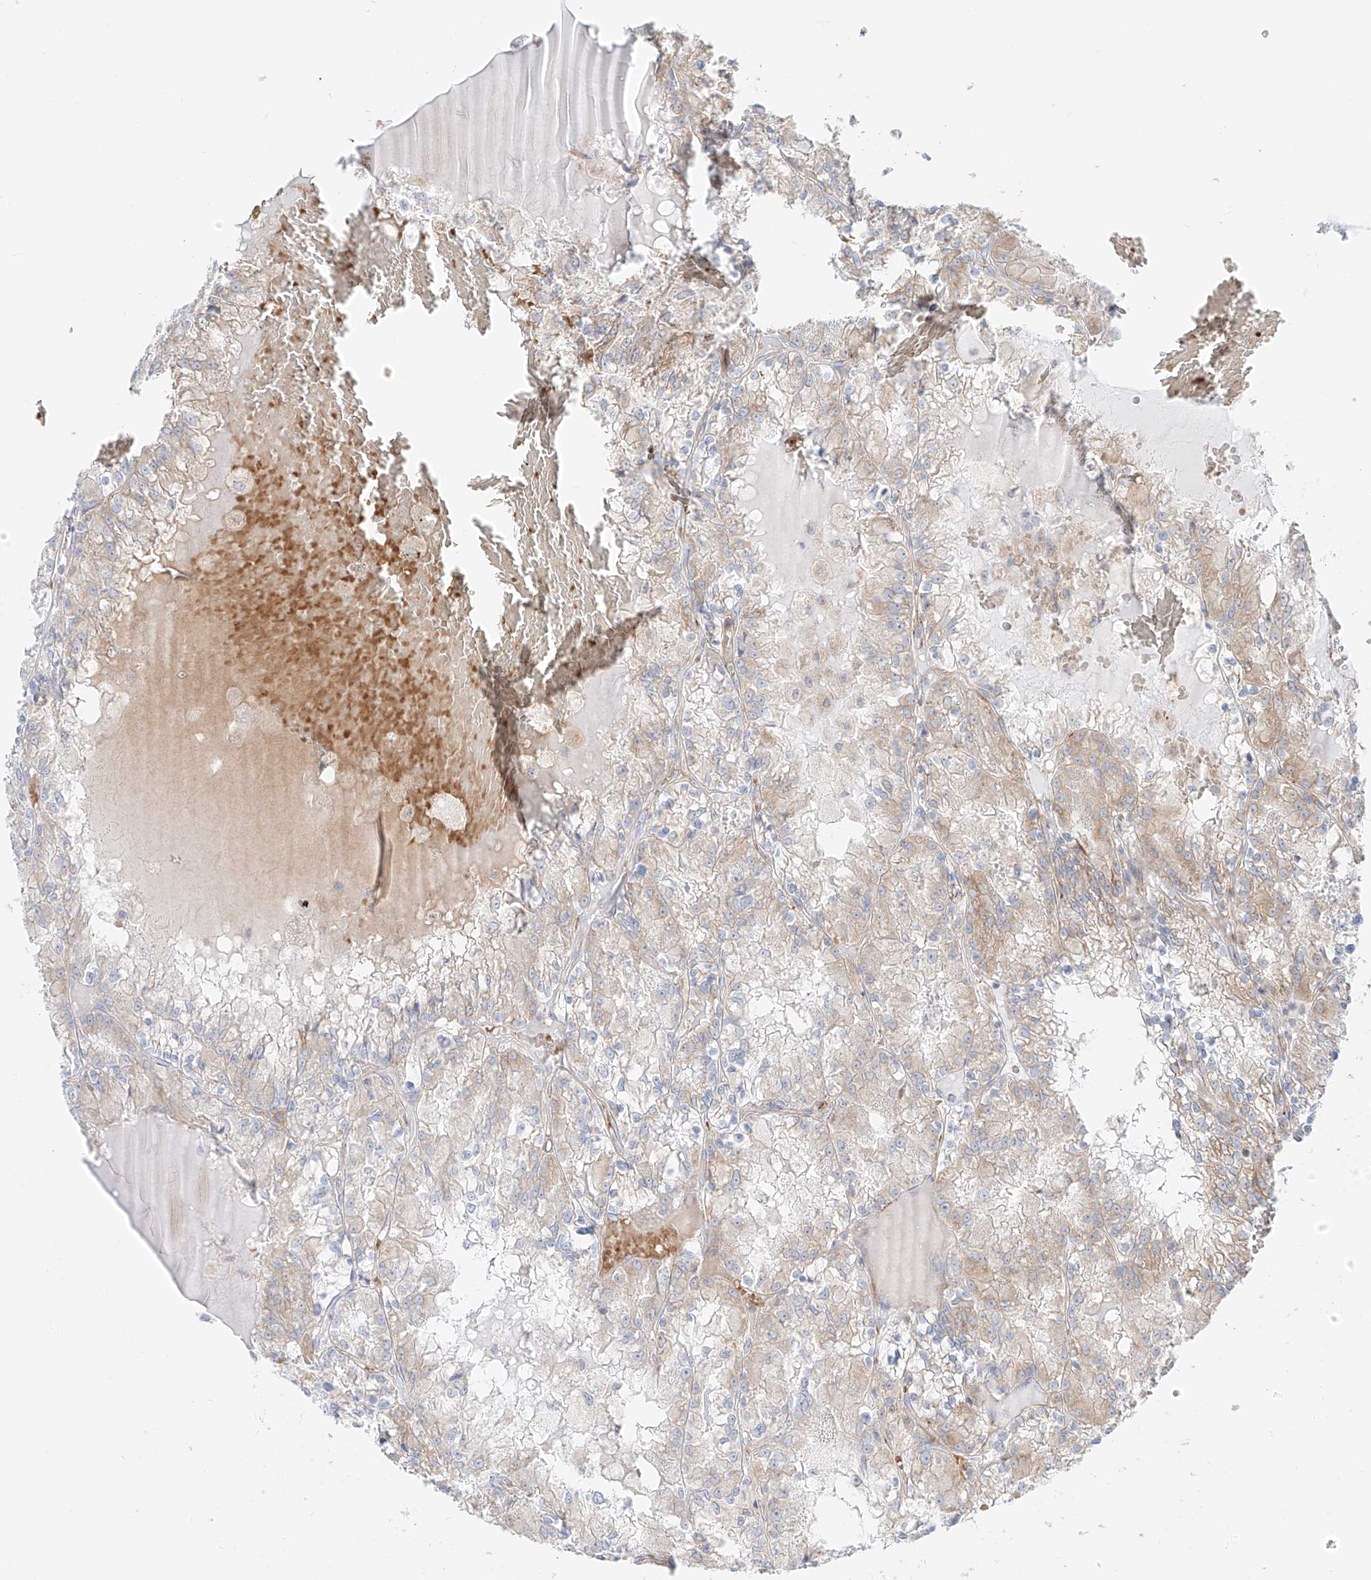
{"staining": {"intensity": "weak", "quantity": "<25%", "location": "cytoplasmic/membranous"}, "tissue": "renal cancer", "cell_type": "Tumor cells", "image_type": "cancer", "snomed": [{"axis": "morphology", "description": "Adenocarcinoma, NOS"}, {"axis": "topography", "description": "Kidney"}], "caption": "Tumor cells are negative for brown protein staining in renal cancer (adenocarcinoma). (Brightfield microscopy of DAB (3,3'-diaminobenzidine) immunohistochemistry (IHC) at high magnification).", "gene": "EIPR1", "patient": {"sex": "female", "age": 56}}